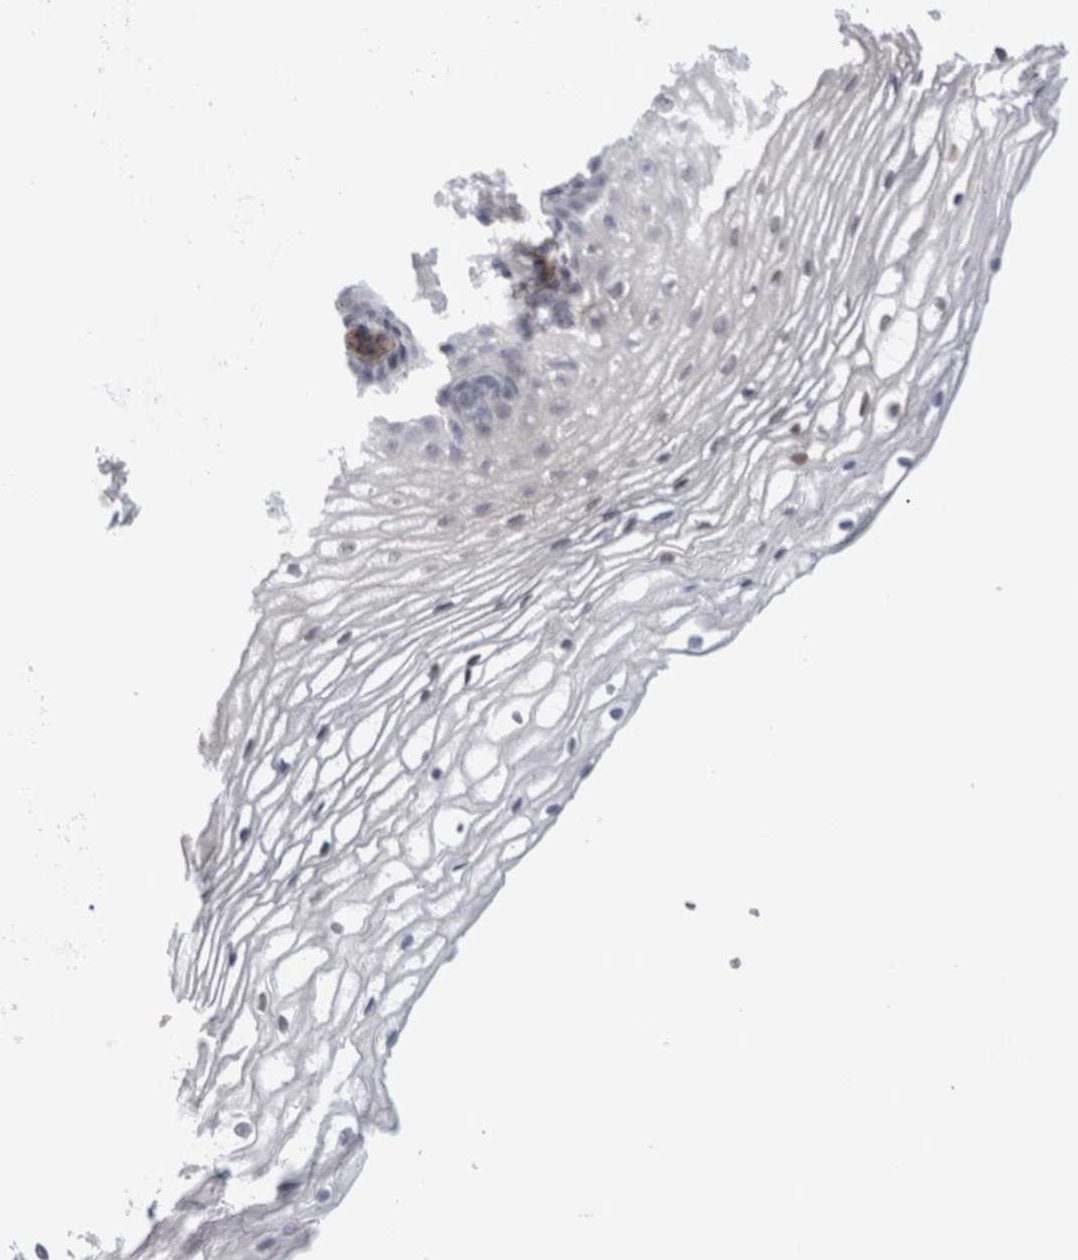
{"staining": {"intensity": "negative", "quantity": "none", "location": "none"}, "tissue": "vagina", "cell_type": "Squamous epithelial cells", "image_type": "normal", "snomed": [{"axis": "morphology", "description": "Normal tissue, NOS"}, {"axis": "topography", "description": "Vagina"}], "caption": "DAB (3,3'-diaminobenzidine) immunohistochemical staining of unremarkable human vagina displays no significant staining in squamous epithelial cells. The staining is performed using DAB (3,3'-diaminobenzidine) brown chromogen with nuclei counter-stained in using hematoxylin.", "gene": "ANKMY1", "patient": {"sex": "female", "age": 60}}